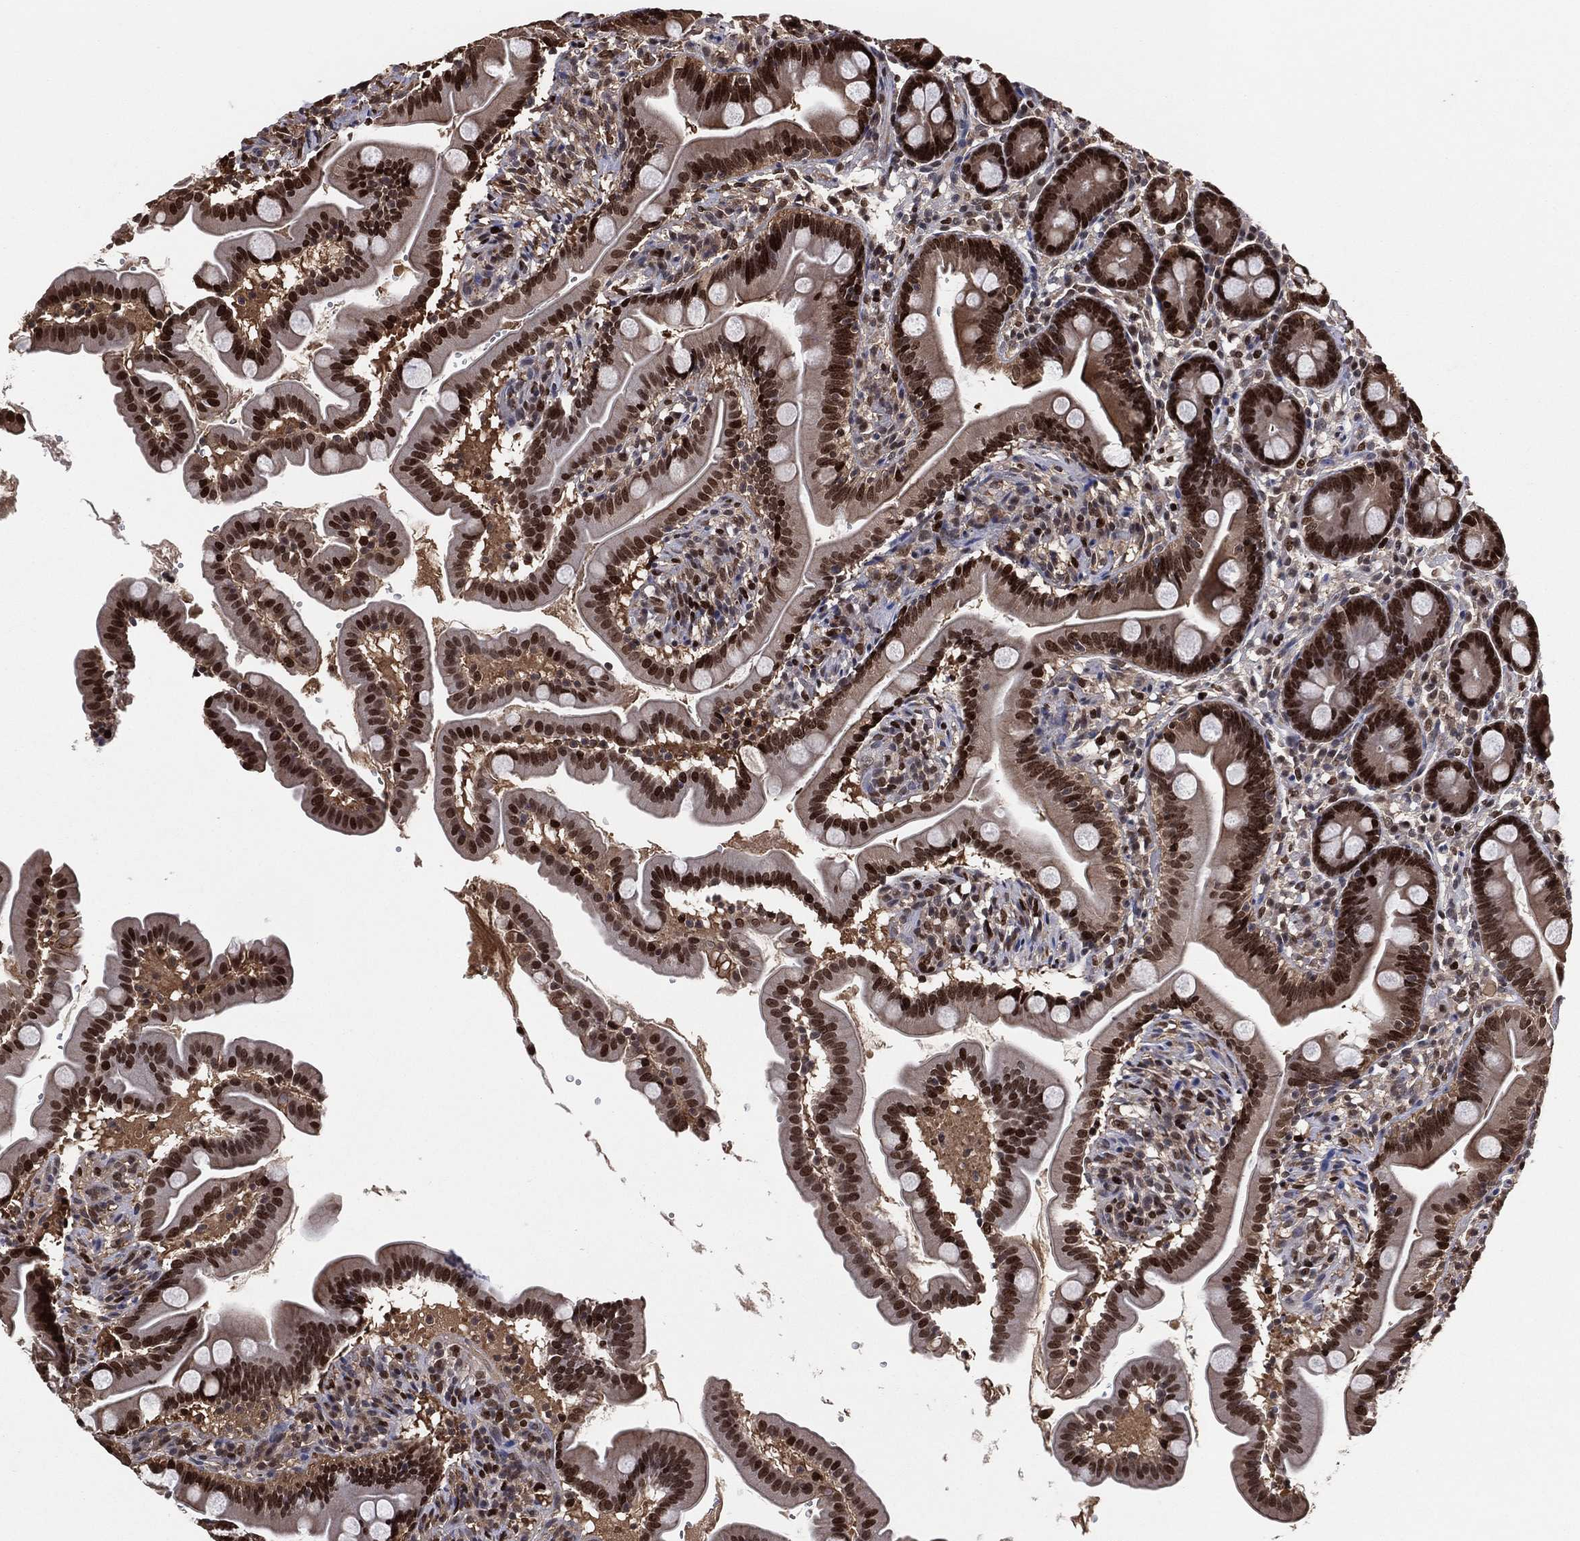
{"staining": {"intensity": "strong", "quantity": ">75%", "location": "nuclear"}, "tissue": "small intestine", "cell_type": "Glandular cells", "image_type": "normal", "snomed": [{"axis": "morphology", "description": "Normal tissue, NOS"}, {"axis": "topography", "description": "Small intestine"}], "caption": "Small intestine stained with IHC demonstrates strong nuclear positivity in approximately >75% of glandular cells.", "gene": "PSMA1", "patient": {"sex": "female", "age": 44}}